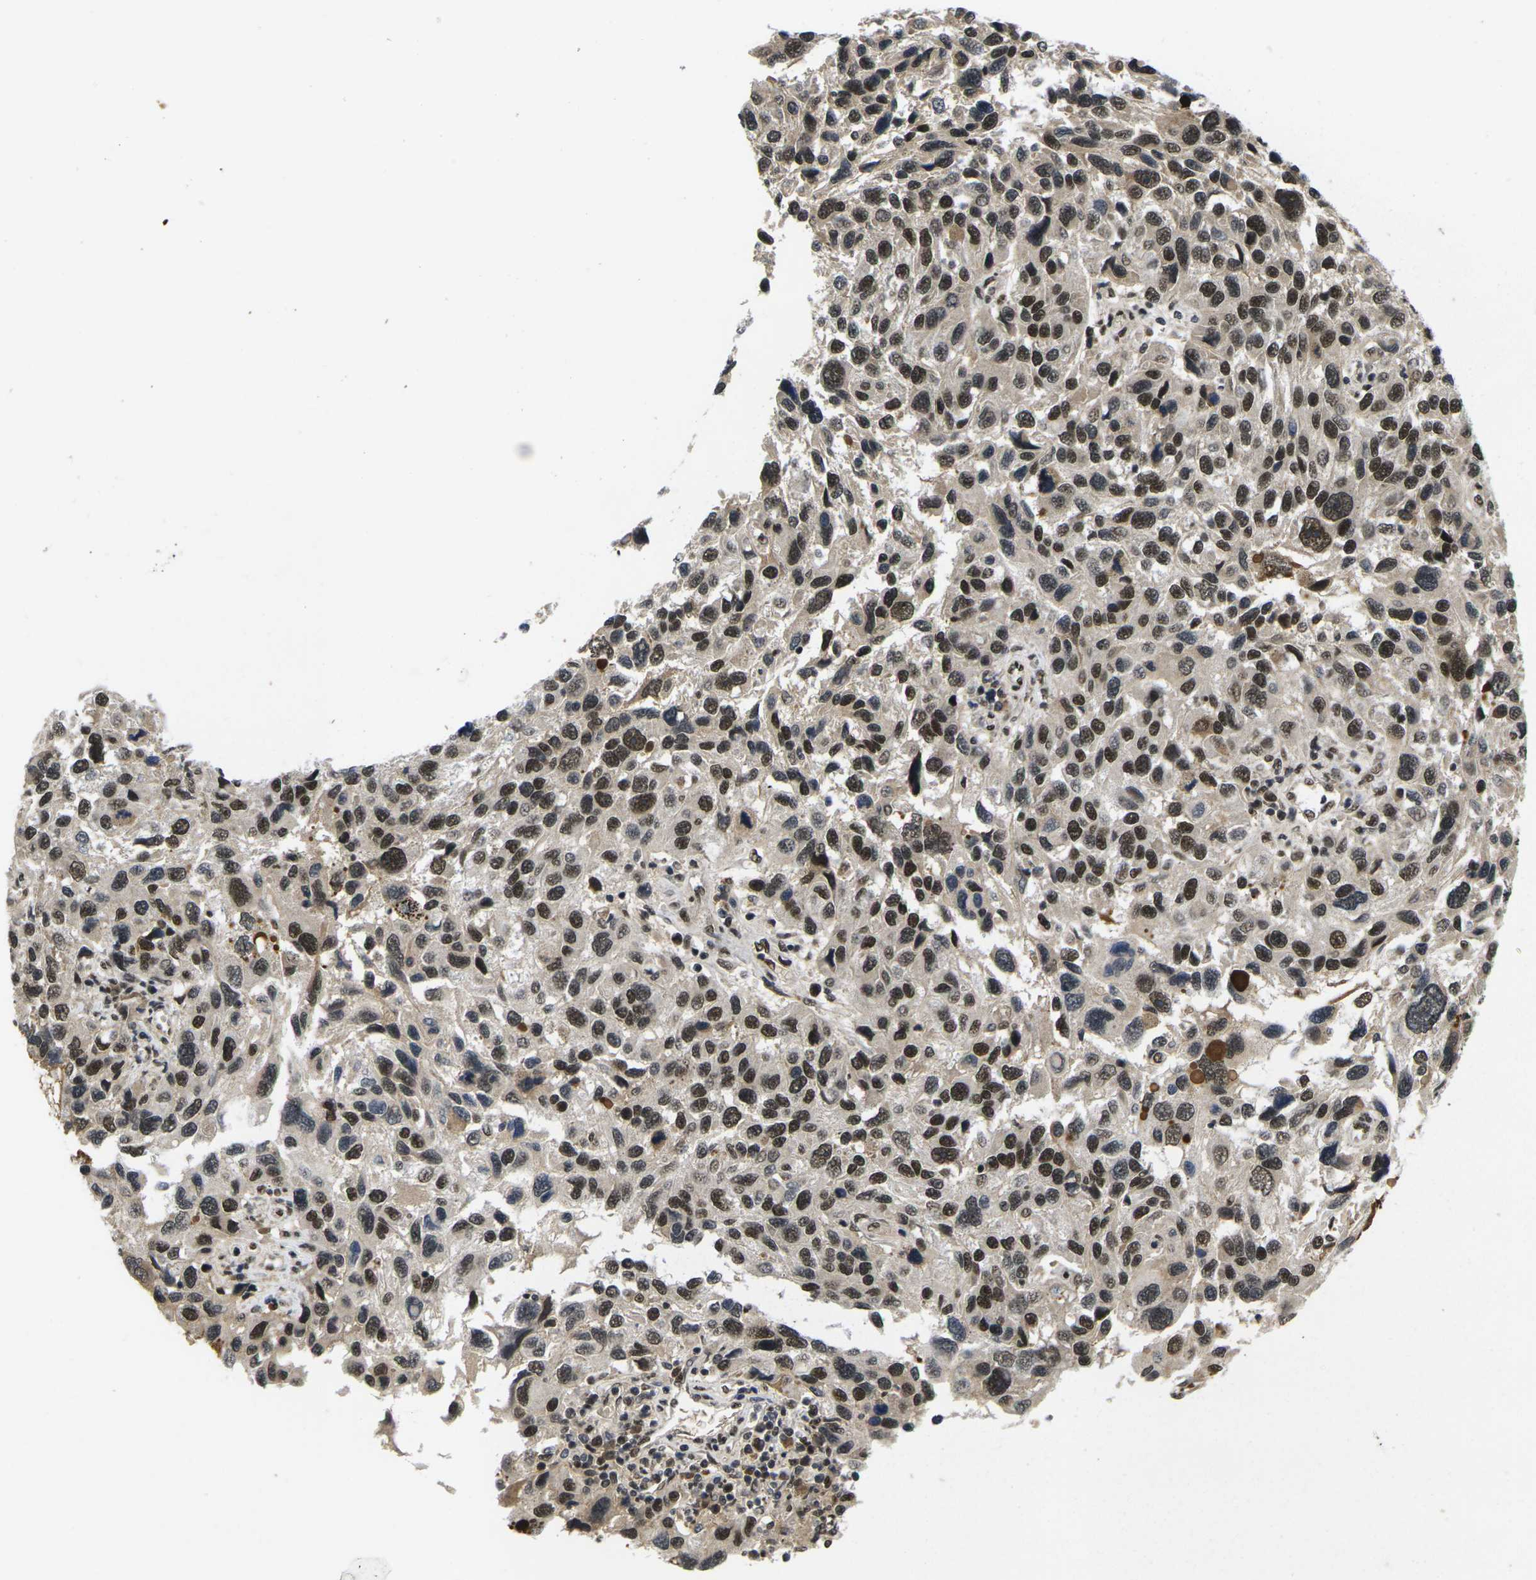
{"staining": {"intensity": "strong", "quantity": ">75%", "location": "nuclear"}, "tissue": "melanoma", "cell_type": "Tumor cells", "image_type": "cancer", "snomed": [{"axis": "morphology", "description": "Malignant melanoma, NOS"}, {"axis": "topography", "description": "Skin"}], "caption": "Immunohistochemistry (DAB) staining of human melanoma demonstrates strong nuclear protein expression in about >75% of tumor cells. The staining is performed using DAB brown chromogen to label protein expression. The nuclei are counter-stained blue using hematoxylin.", "gene": "GTF2E1", "patient": {"sex": "male", "age": 53}}